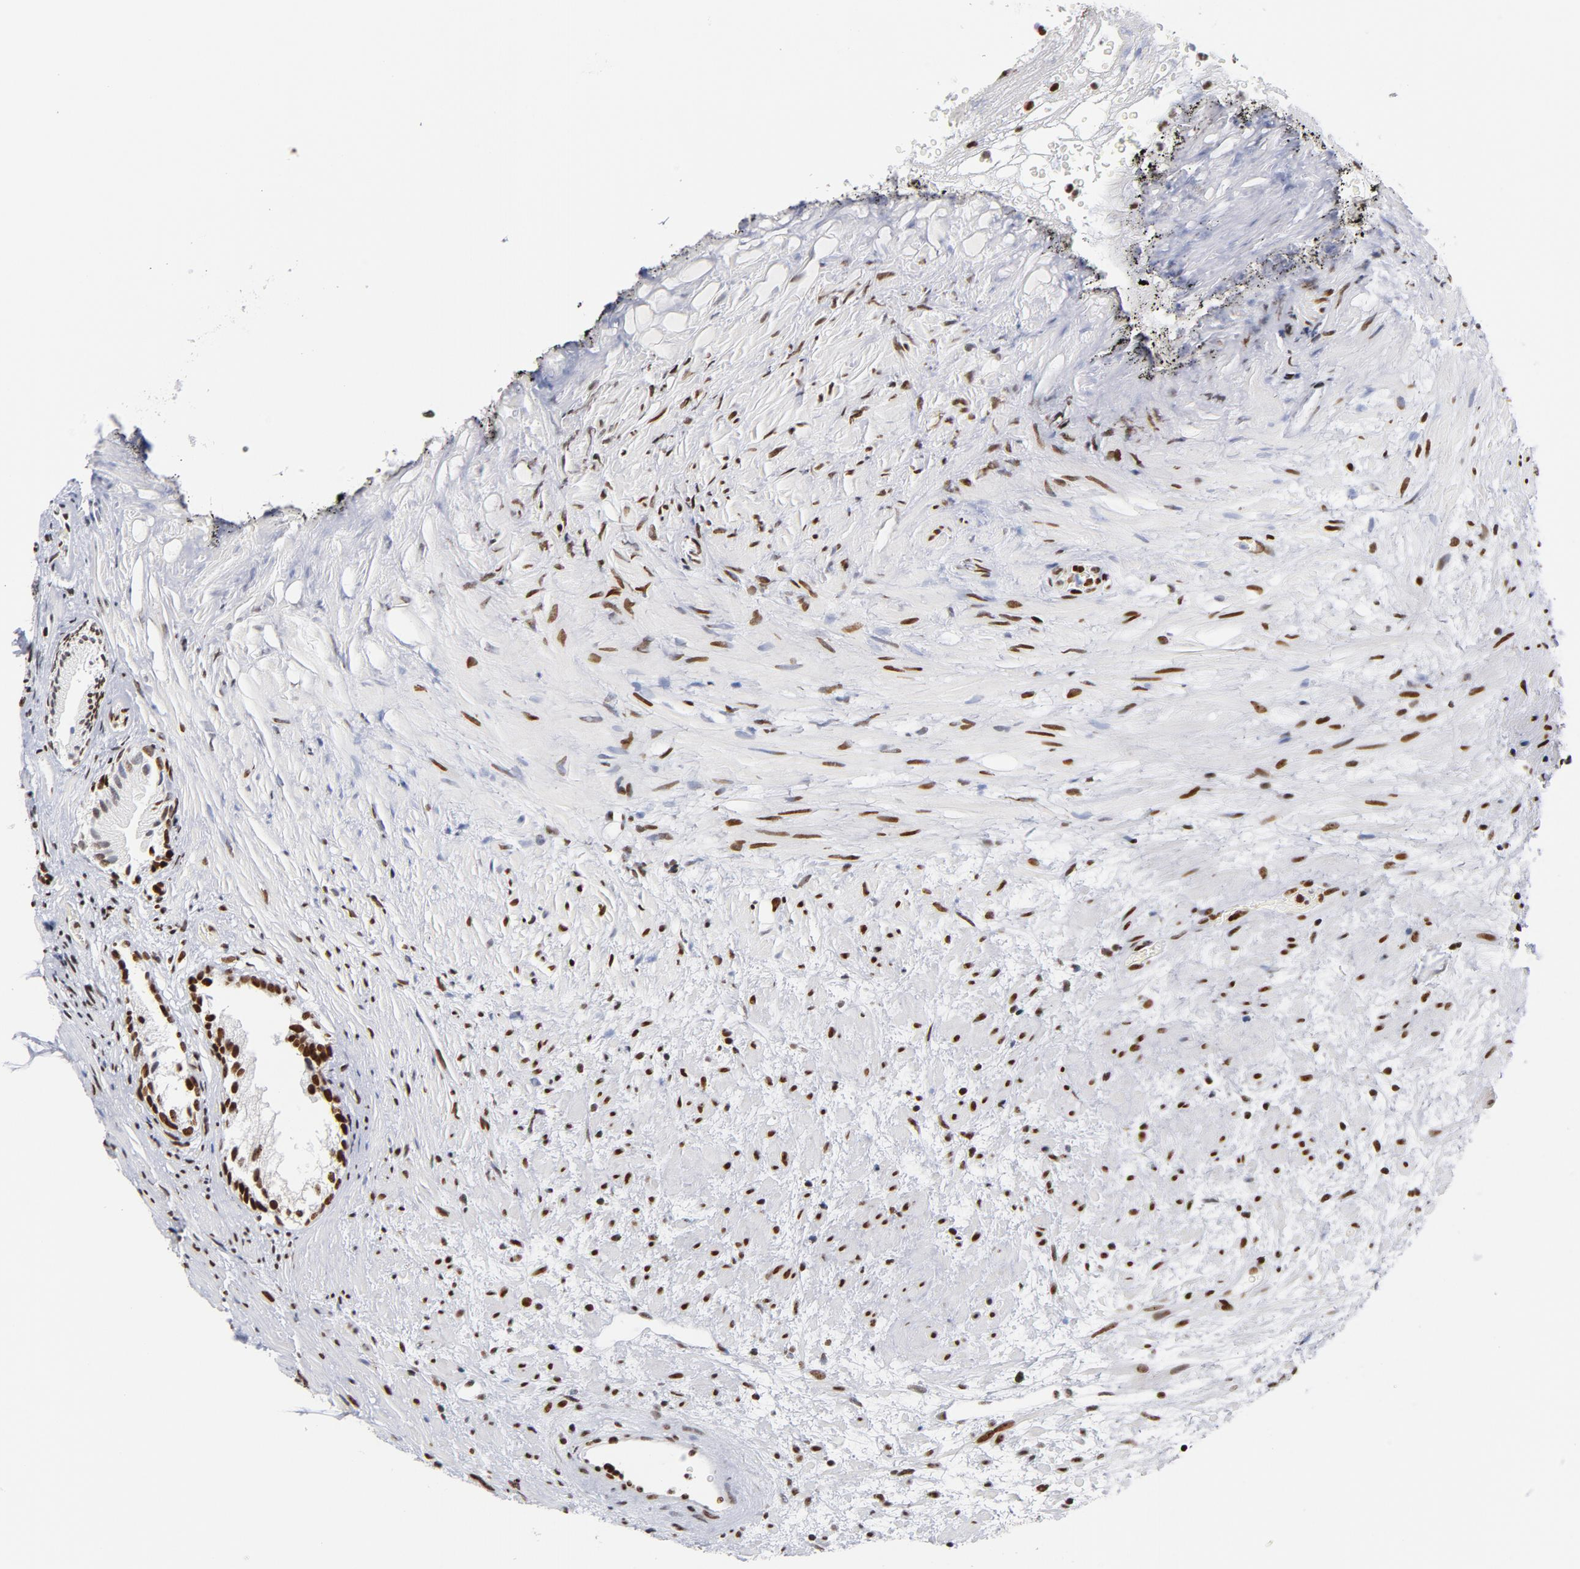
{"staining": {"intensity": "strong", "quantity": ">75%", "location": "nuclear"}, "tissue": "prostate", "cell_type": "Glandular cells", "image_type": "normal", "snomed": [{"axis": "morphology", "description": "Normal tissue, NOS"}, {"axis": "topography", "description": "Prostate"}], "caption": "A brown stain shows strong nuclear staining of a protein in glandular cells of normal human prostate.", "gene": "TOP2B", "patient": {"sex": "male", "age": 76}}